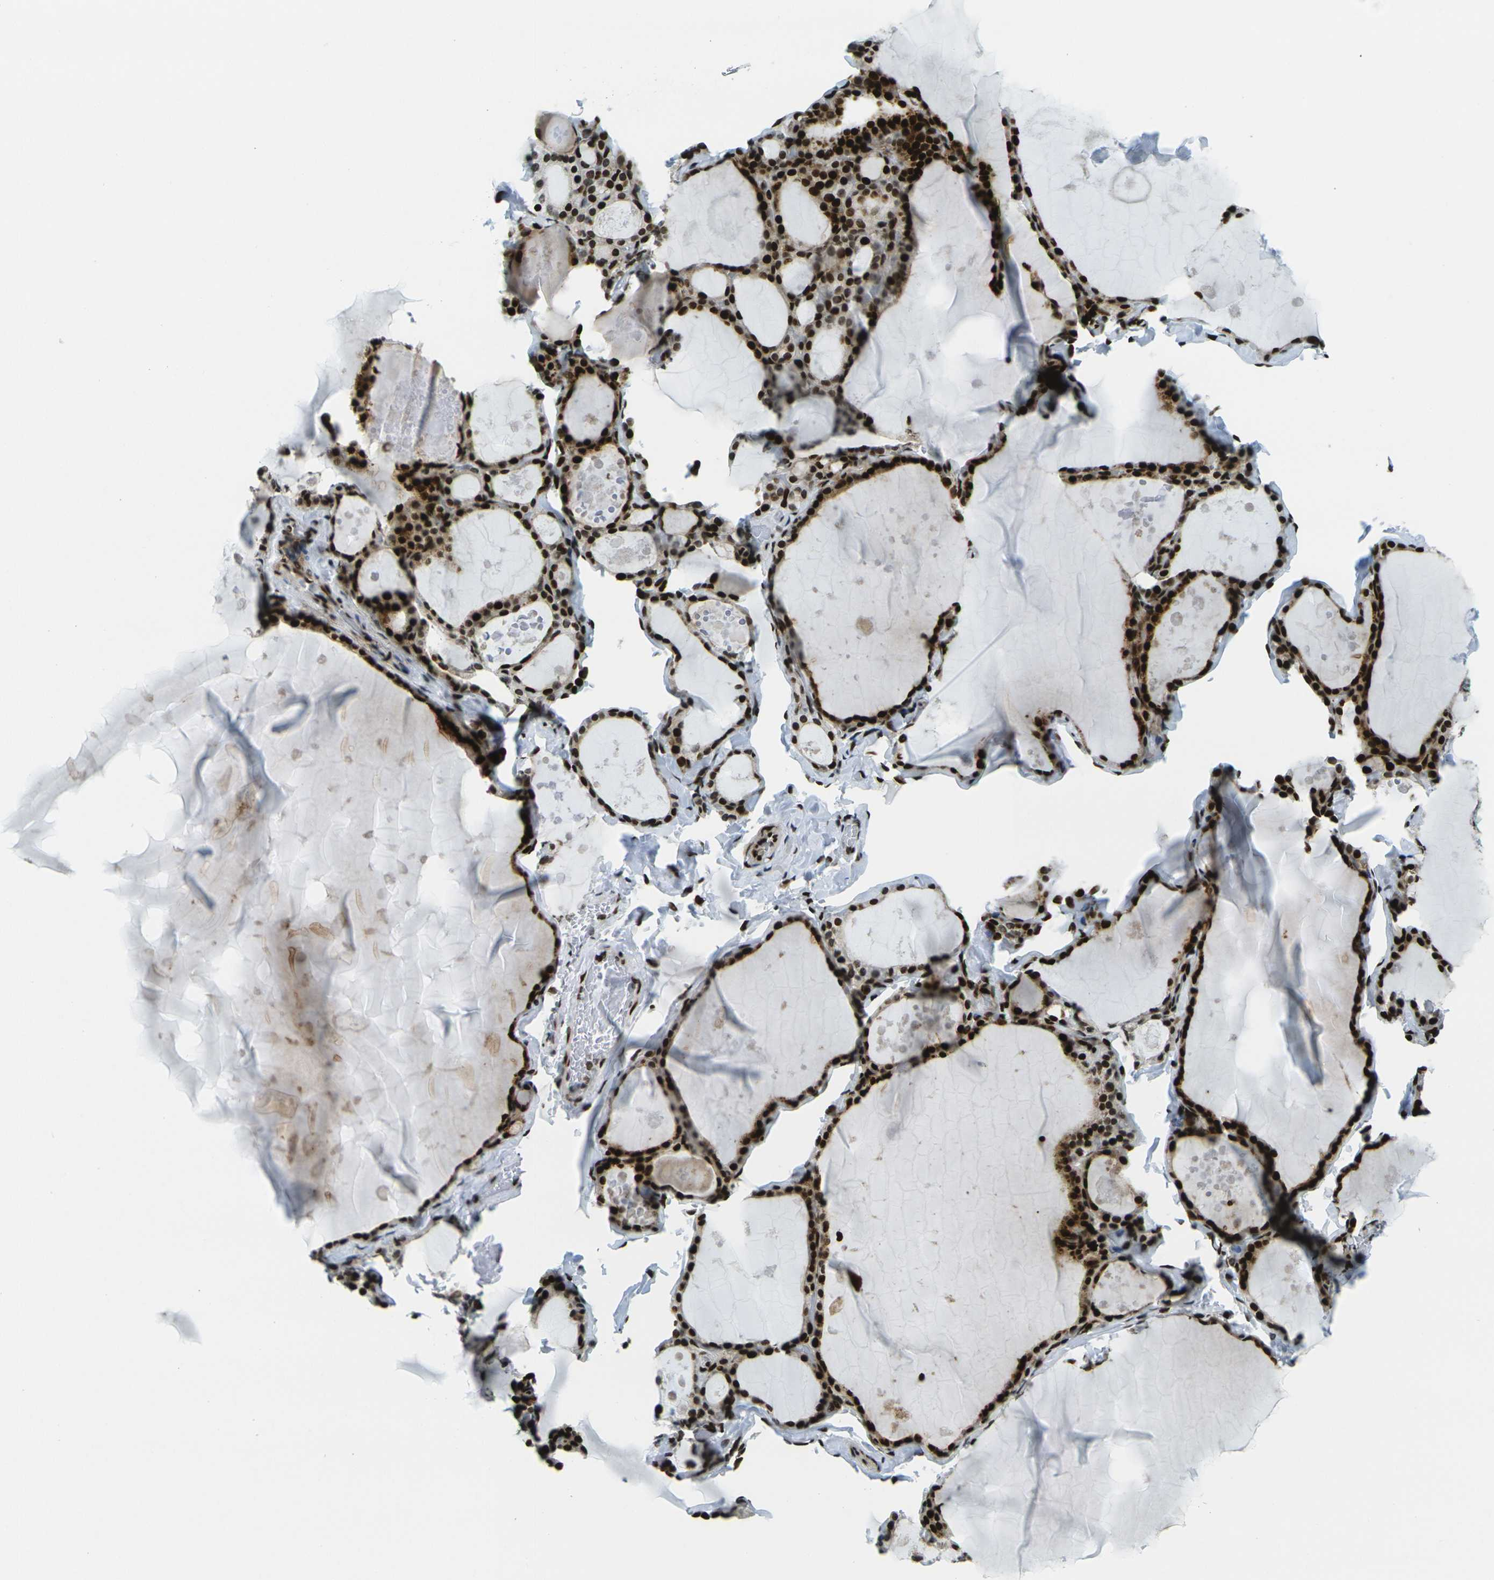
{"staining": {"intensity": "strong", "quantity": ">75%", "location": "cytoplasmic/membranous,nuclear"}, "tissue": "thyroid gland", "cell_type": "Glandular cells", "image_type": "normal", "snomed": [{"axis": "morphology", "description": "Normal tissue, NOS"}, {"axis": "topography", "description": "Thyroid gland"}], "caption": "Immunohistochemistry (IHC) histopathology image of benign thyroid gland: human thyroid gland stained using IHC demonstrates high levels of strong protein expression localized specifically in the cytoplasmic/membranous,nuclear of glandular cells, appearing as a cytoplasmic/membranous,nuclear brown color.", "gene": "H3", "patient": {"sex": "male", "age": 56}}